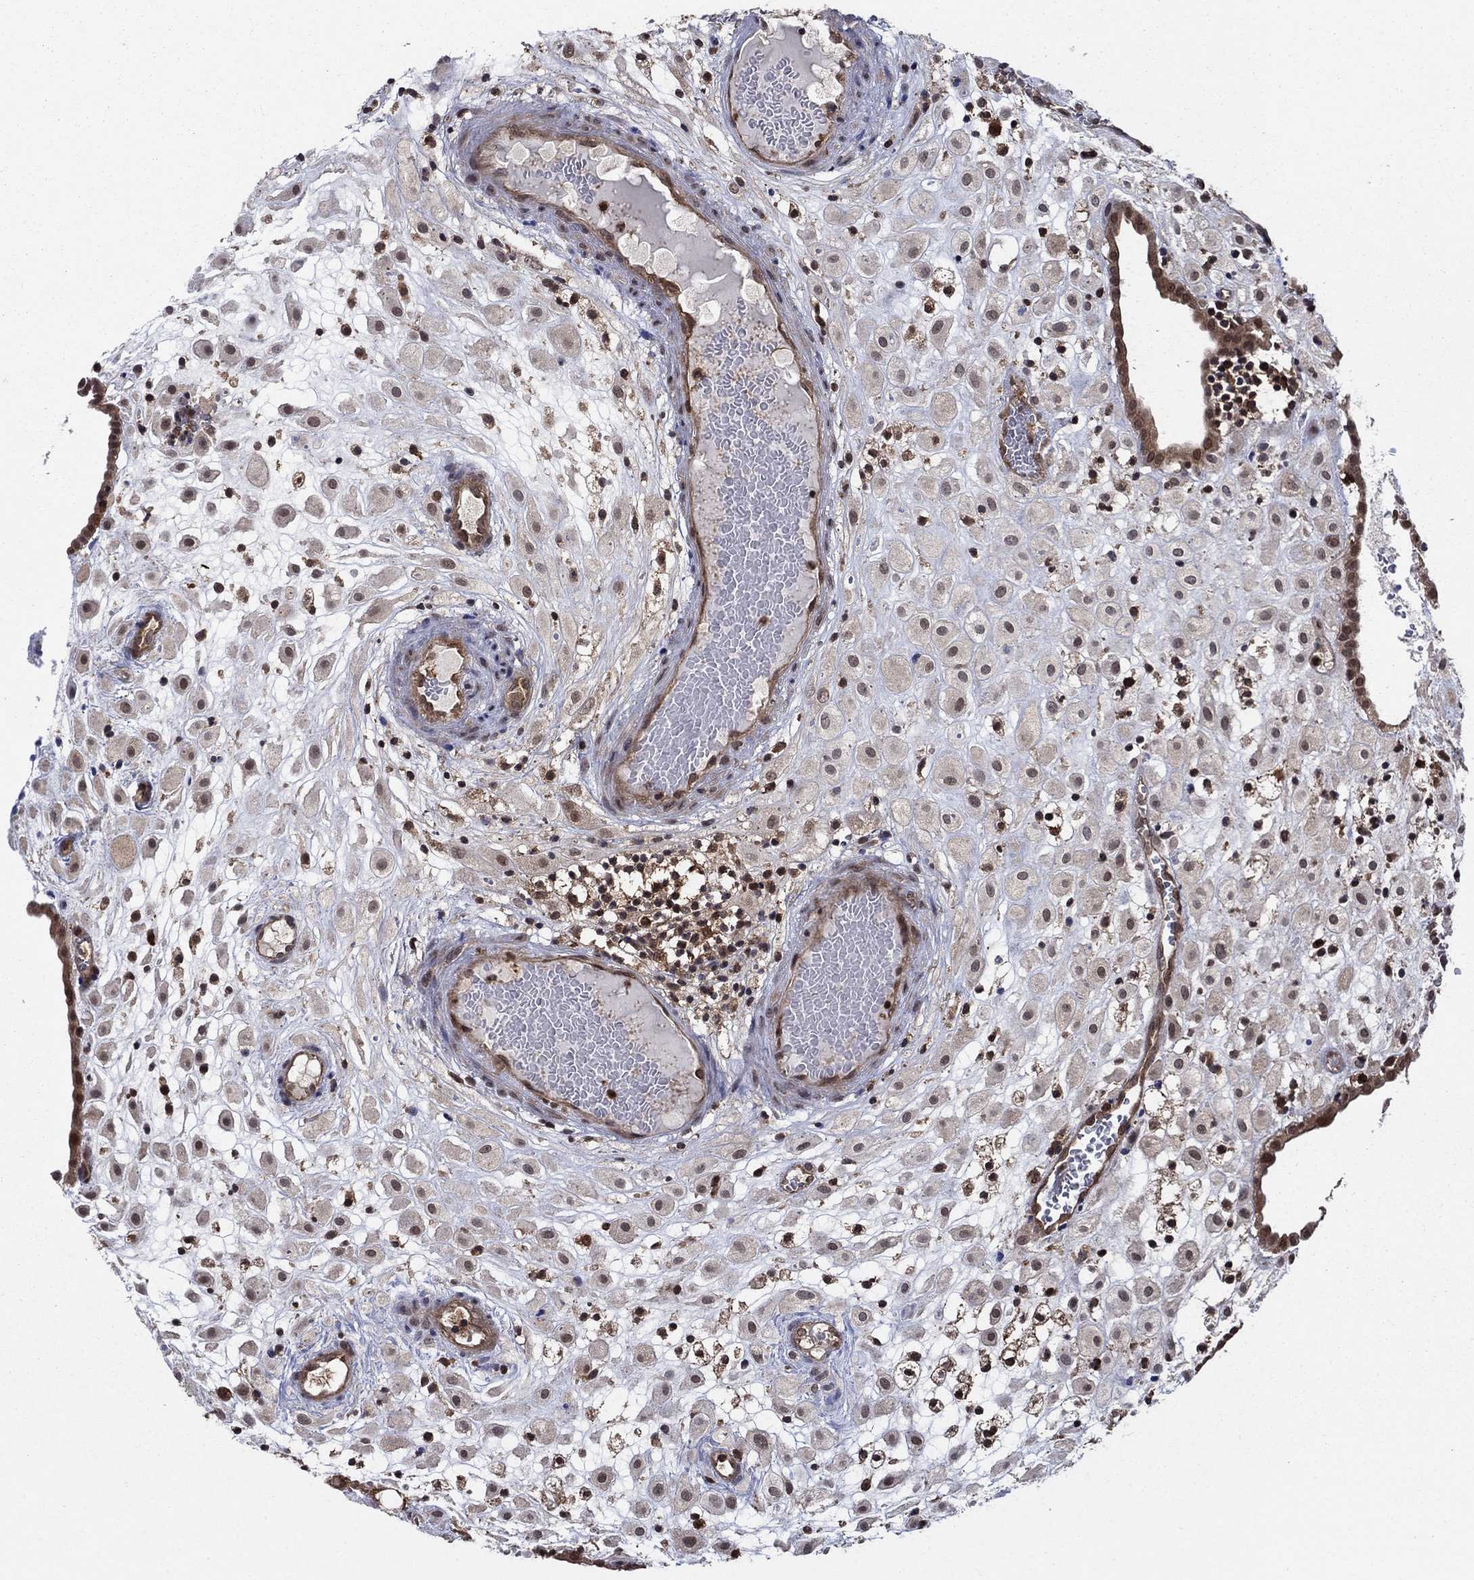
{"staining": {"intensity": "moderate", "quantity": "<25%", "location": "nuclear"}, "tissue": "placenta", "cell_type": "Decidual cells", "image_type": "normal", "snomed": [{"axis": "morphology", "description": "Normal tissue, NOS"}, {"axis": "topography", "description": "Placenta"}], "caption": "Immunohistochemistry of benign placenta exhibits low levels of moderate nuclear expression in about <25% of decidual cells.", "gene": "CACYBP", "patient": {"sex": "female", "age": 24}}